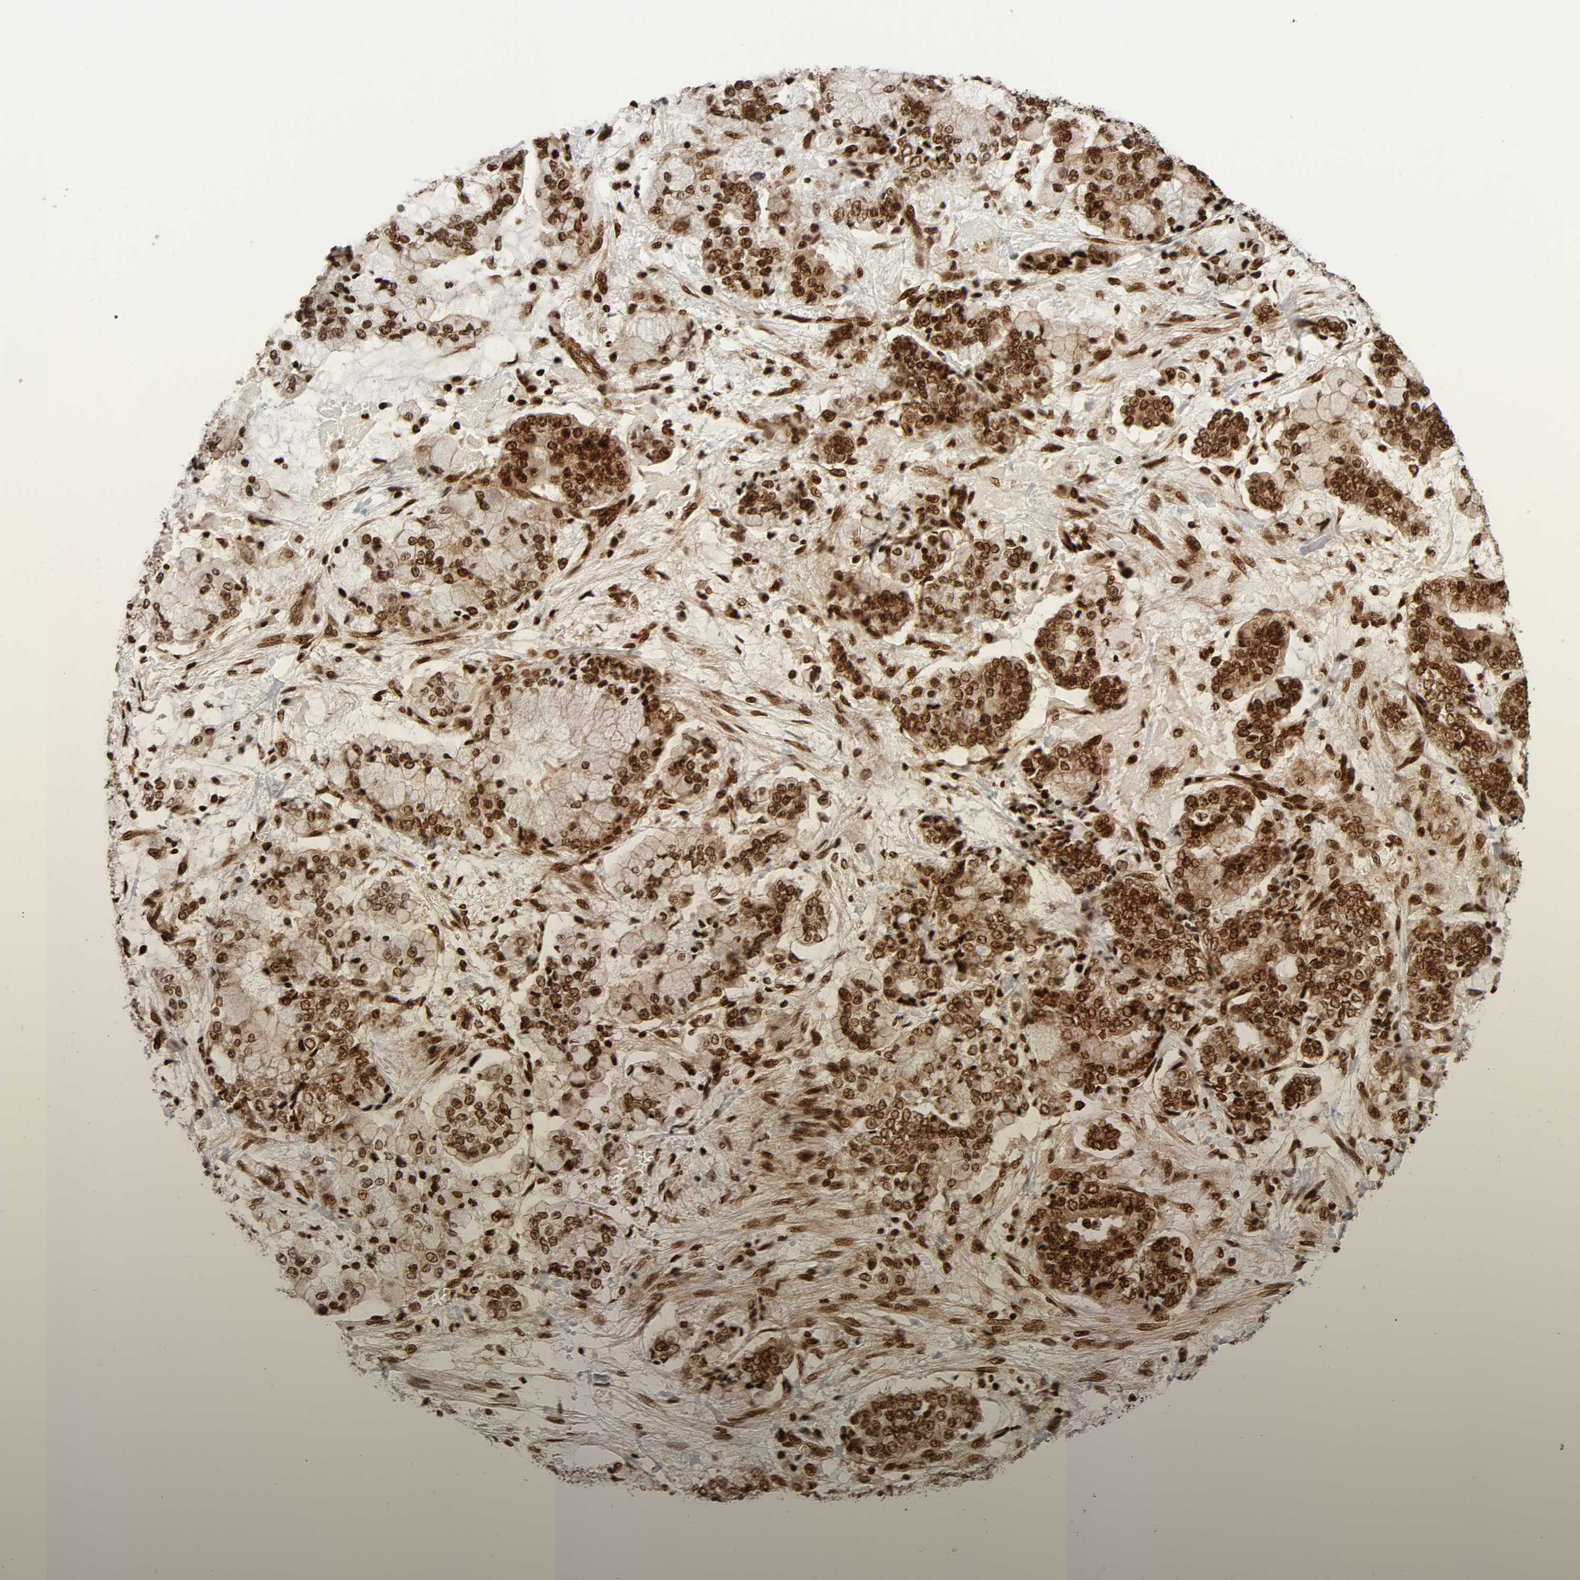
{"staining": {"intensity": "strong", "quantity": ">75%", "location": "nuclear"}, "tissue": "stomach cancer", "cell_type": "Tumor cells", "image_type": "cancer", "snomed": [{"axis": "morphology", "description": "Normal tissue, NOS"}, {"axis": "morphology", "description": "Adenocarcinoma, NOS"}, {"axis": "topography", "description": "Stomach, upper"}, {"axis": "topography", "description": "Stomach"}], "caption": "A high amount of strong nuclear expression is identified in about >75% of tumor cells in stomach cancer tissue.", "gene": "NFYB", "patient": {"sex": "male", "age": 76}}